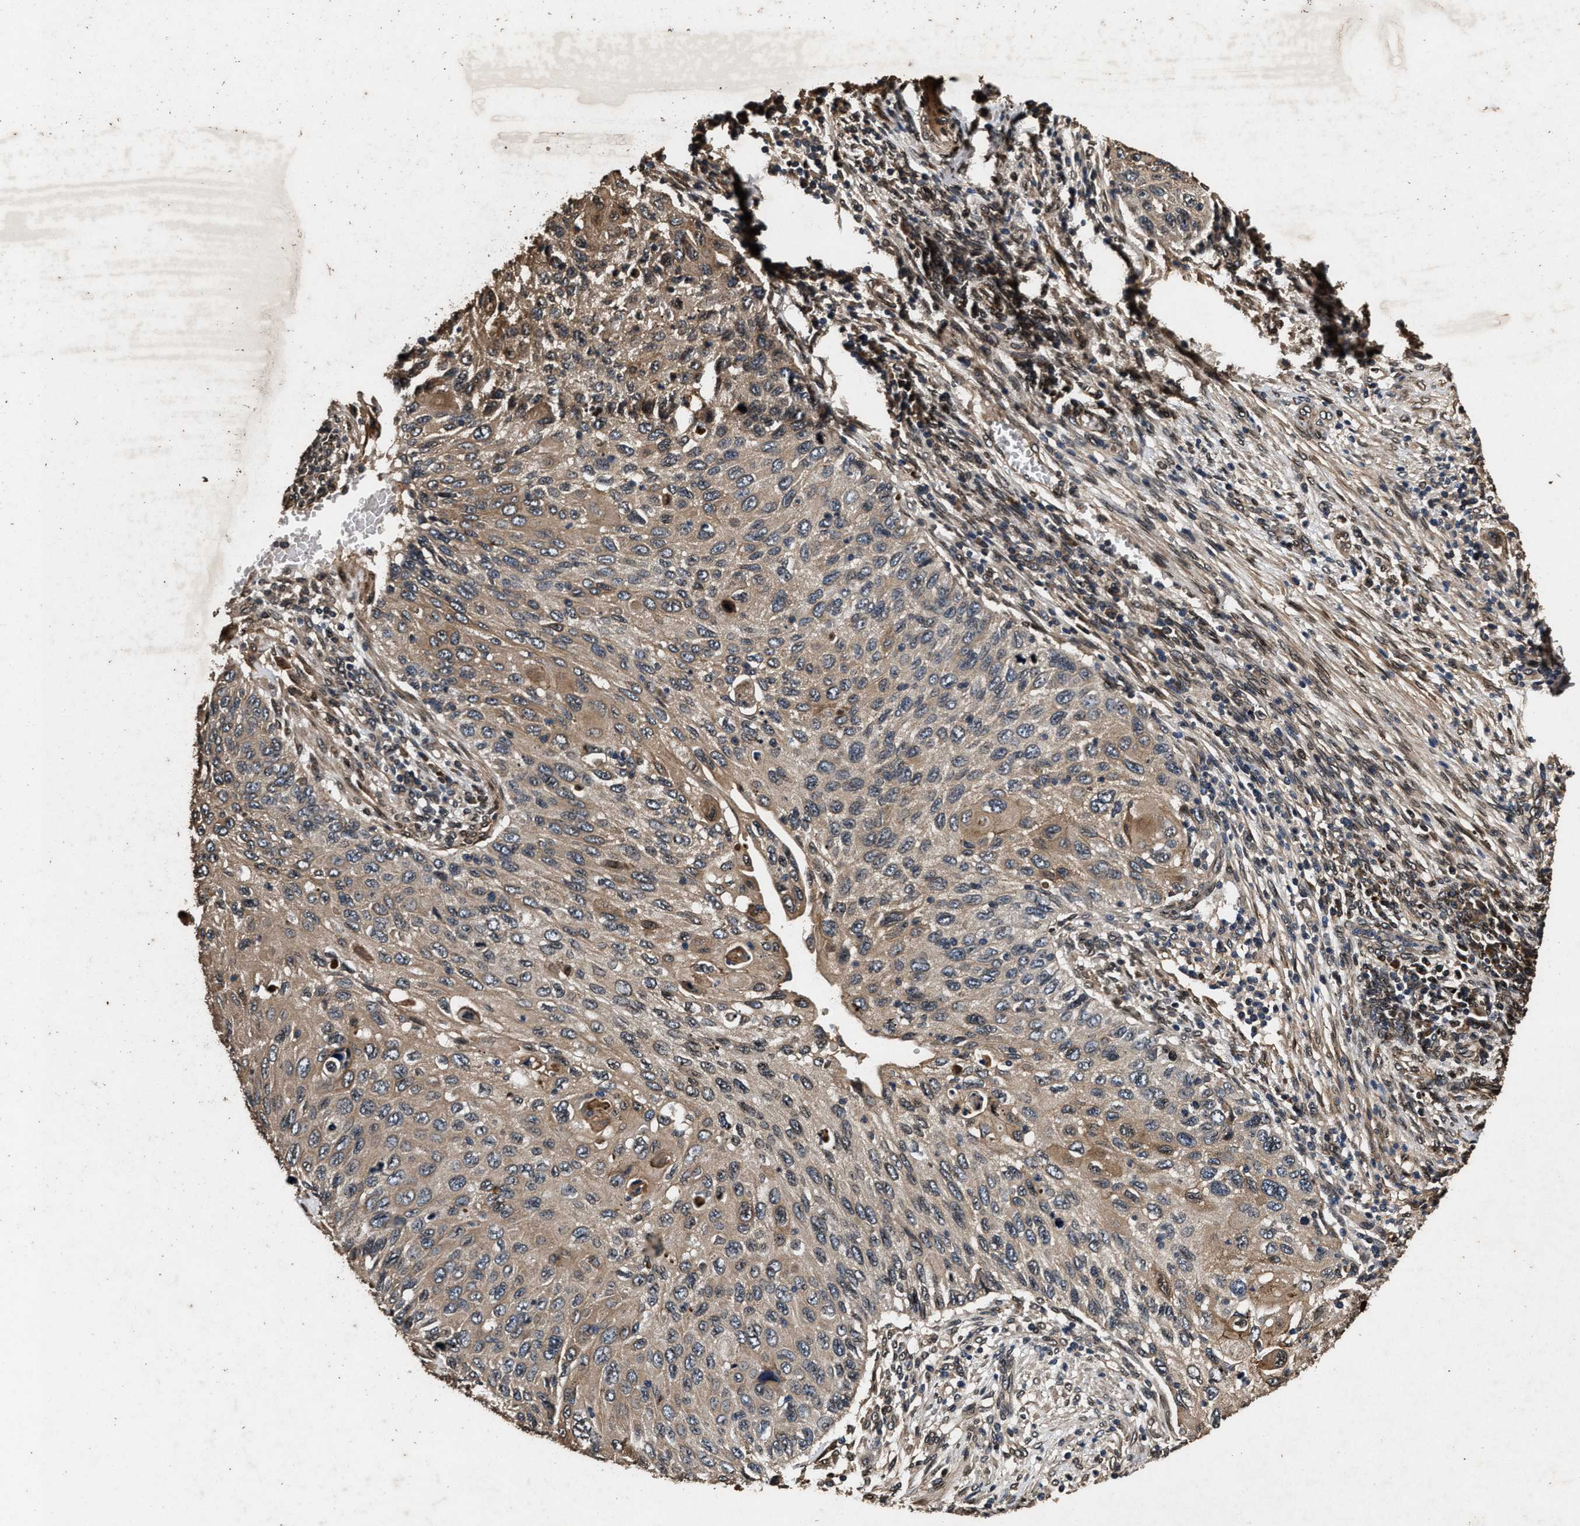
{"staining": {"intensity": "moderate", "quantity": ">75%", "location": "cytoplasmic/membranous"}, "tissue": "cervical cancer", "cell_type": "Tumor cells", "image_type": "cancer", "snomed": [{"axis": "morphology", "description": "Squamous cell carcinoma, NOS"}, {"axis": "topography", "description": "Cervix"}], "caption": "About >75% of tumor cells in cervical cancer exhibit moderate cytoplasmic/membranous protein positivity as visualized by brown immunohistochemical staining.", "gene": "ACCS", "patient": {"sex": "female", "age": 70}}